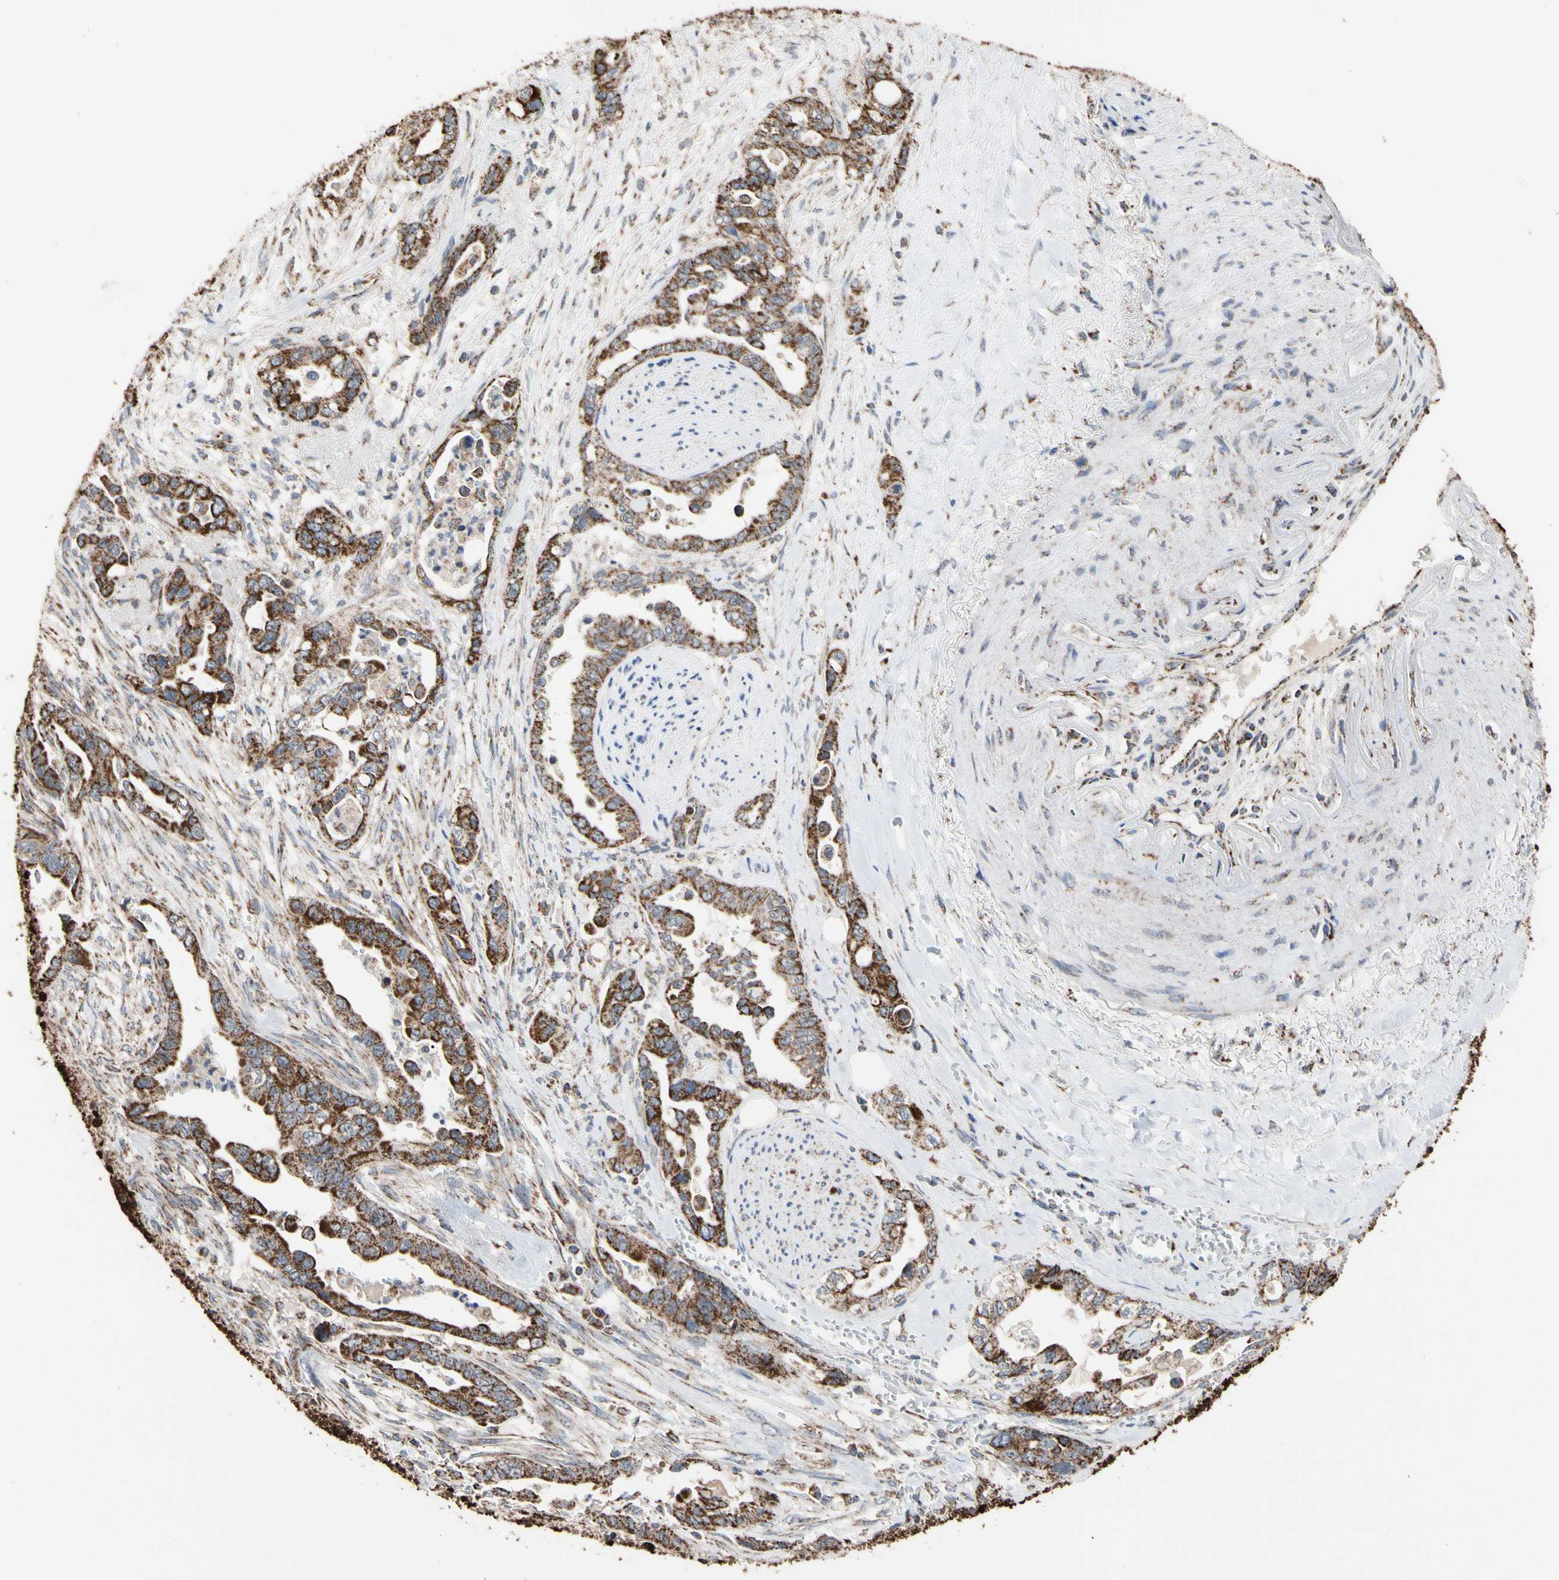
{"staining": {"intensity": "strong", "quantity": ">75%", "location": "cytoplasmic/membranous"}, "tissue": "pancreatic cancer", "cell_type": "Tumor cells", "image_type": "cancer", "snomed": [{"axis": "morphology", "description": "Adenocarcinoma, NOS"}, {"axis": "topography", "description": "Pancreas"}], "caption": "Adenocarcinoma (pancreatic) stained for a protein exhibits strong cytoplasmic/membranous positivity in tumor cells.", "gene": "FAM110B", "patient": {"sex": "male", "age": 70}}